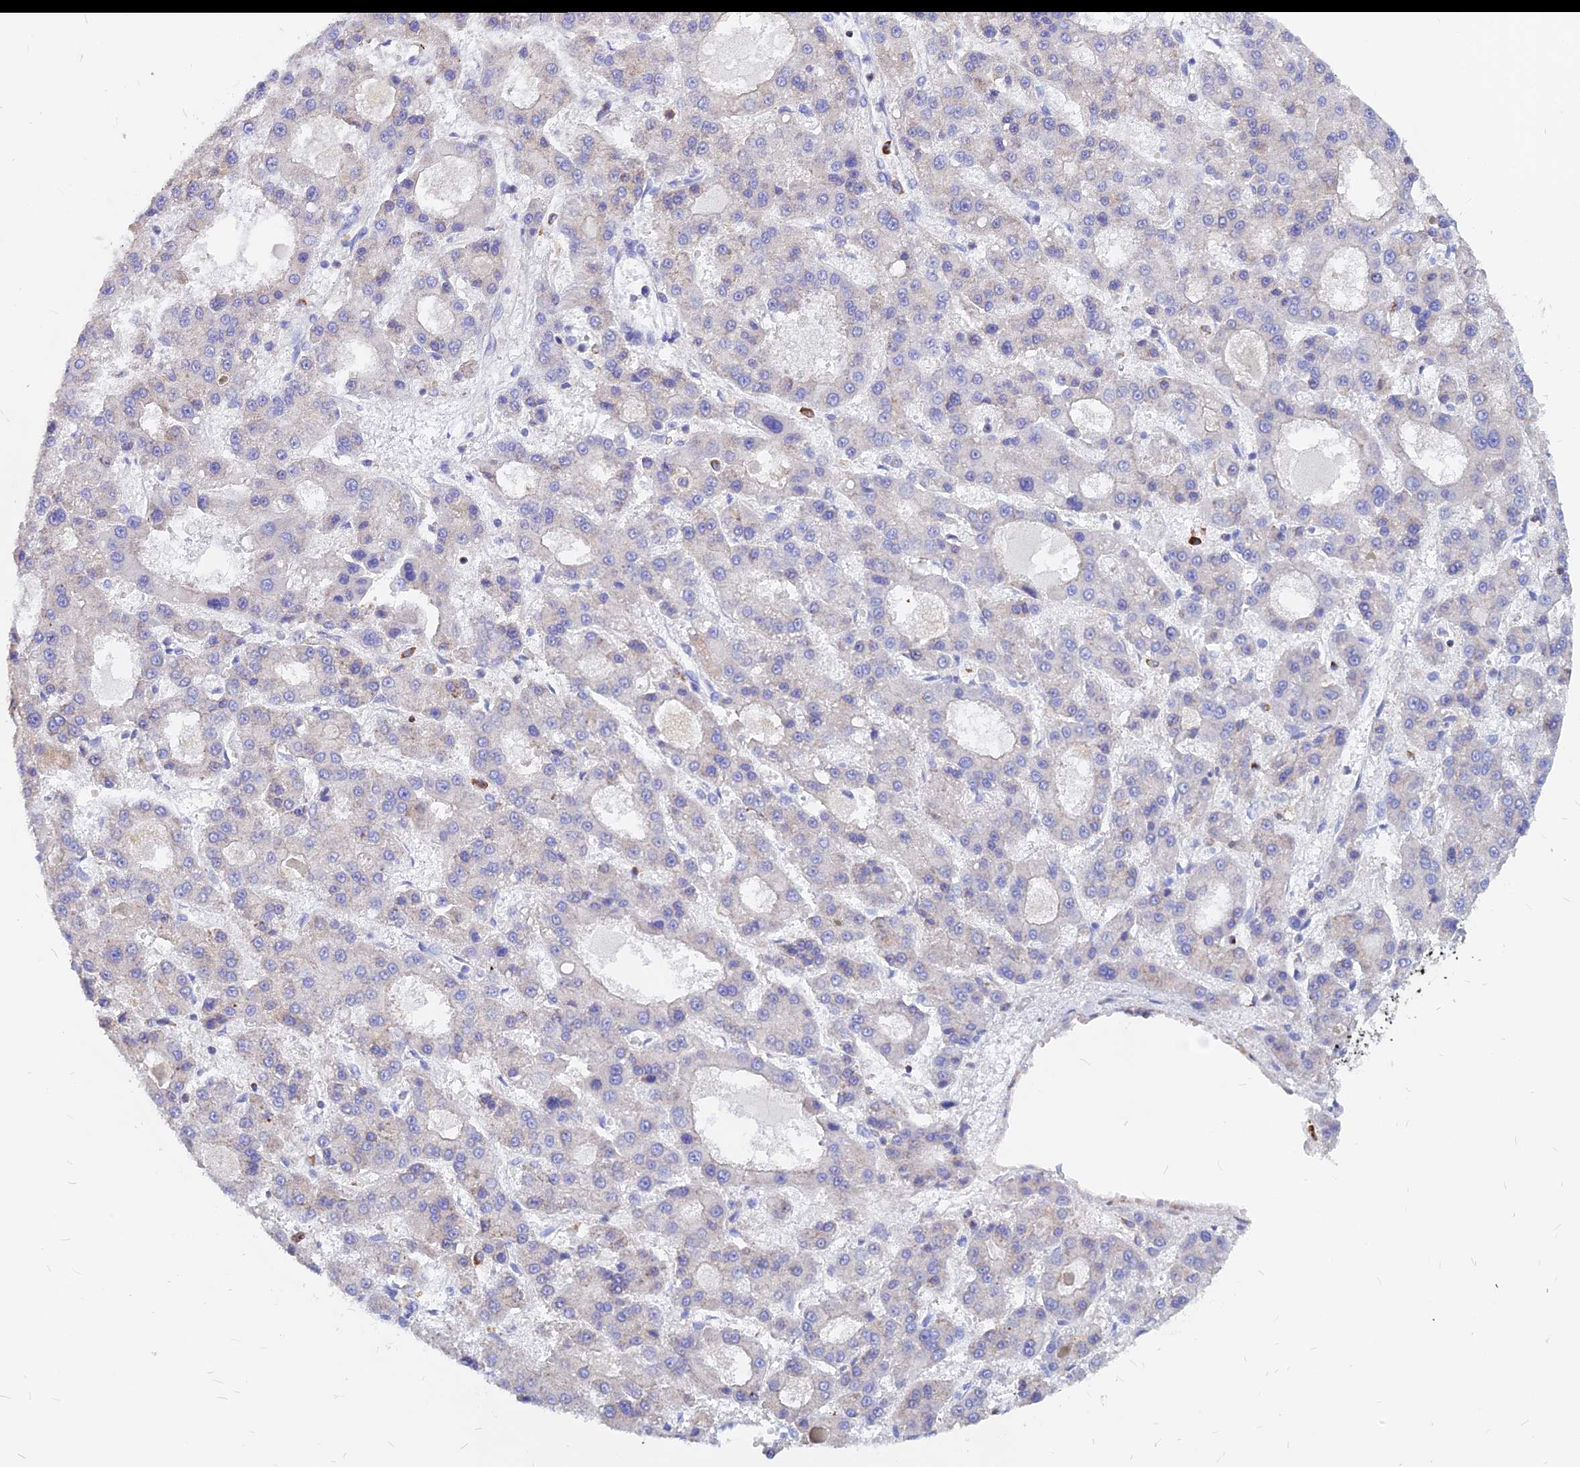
{"staining": {"intensity": "negative", "quantity": "none", "location": "none"}, "tissue": "liver cancer", "cell_type": "Tumor cells", "image_type": "cancer", "snomed": [{"axis": "morphology", "description": "Carcinoma, Hepatocellular, NOS"}, {"axis": "topography", "description": "Liver"}], "caption": "This is an IHC image of hepatocellular carcinoma (liver). There is no positivity in tumor cells.", "gene": "AGTRAP", "patient": {"sex": "male", "age": 70}}